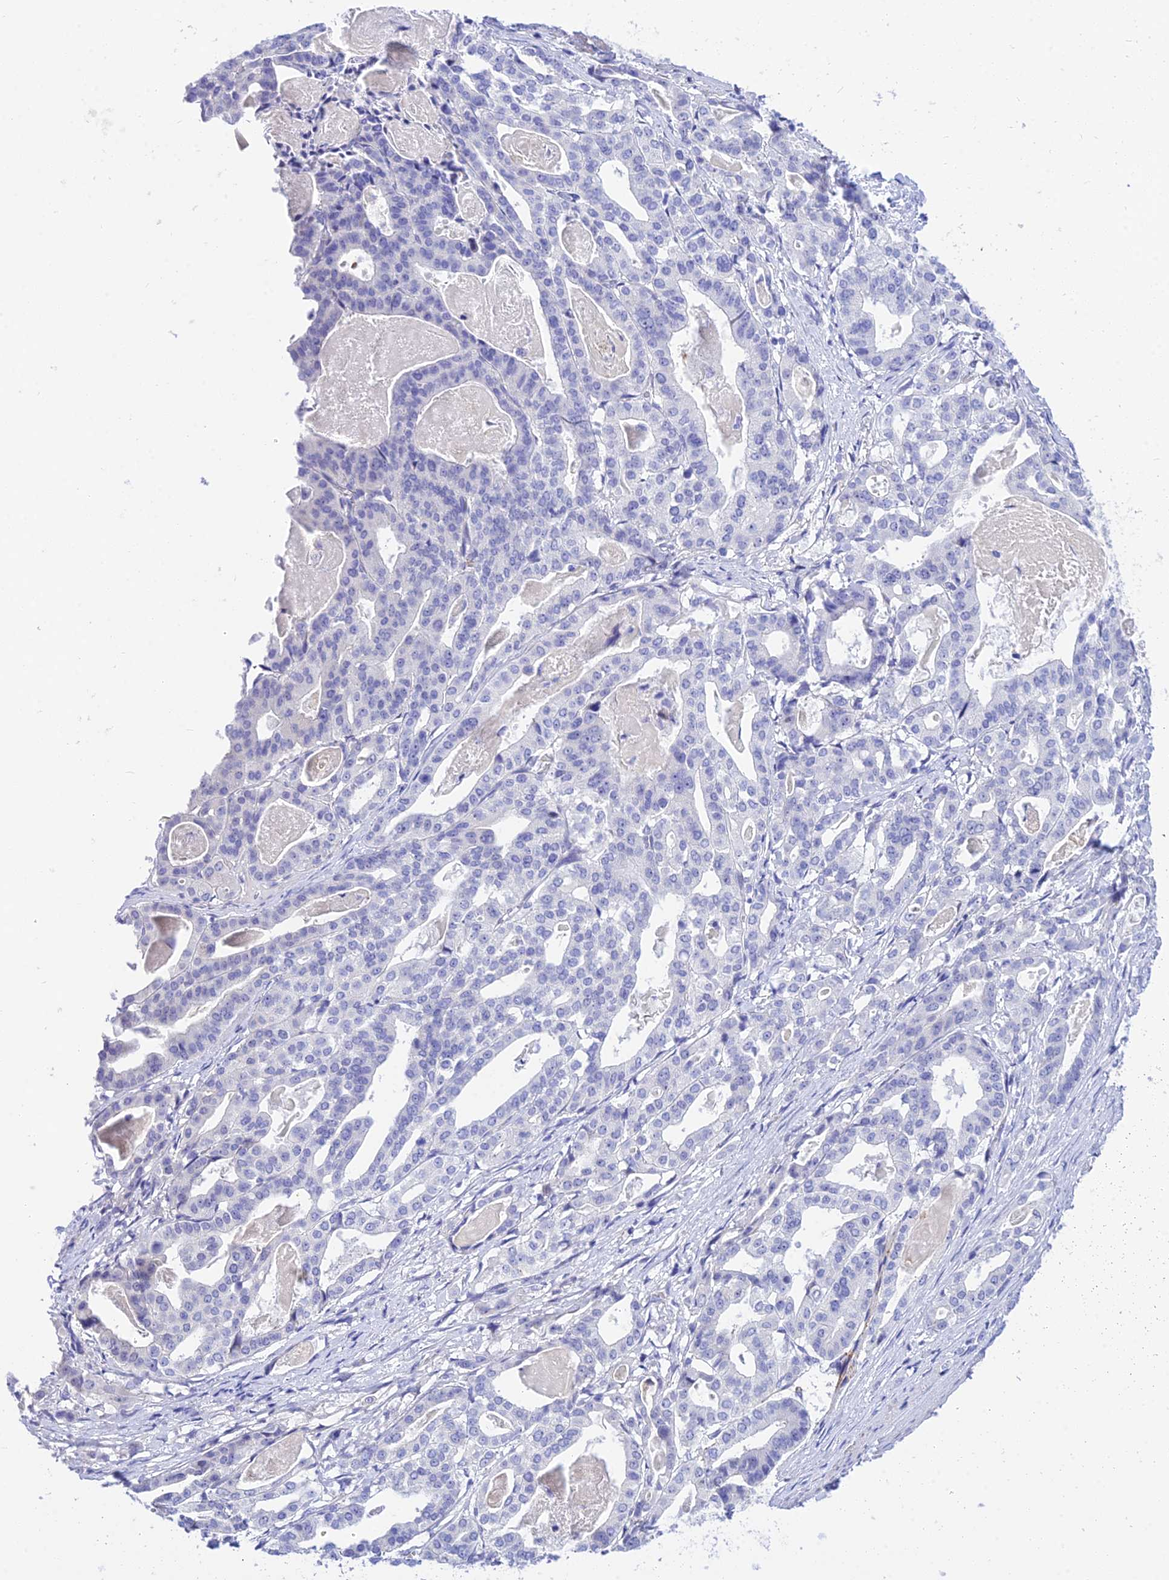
{"staining": {"intensity": "negative", "quantity": "none", "location": "none"}, "tissue": "stomach cancer", "cell_type": "Tumor cells", "image_type": "cancer", "snomed": [{"axis": "morphology", "description": "Adenocarcinoma, NOS"}, {"axis": "topography", "description": "Stomach"}], "caption": "Immunohistochemical staining of stomach cancer reveals no significant positivity in tumor cells.", "gene": "DEFB107A", "patient": {"sex": "male", "age": 48}}